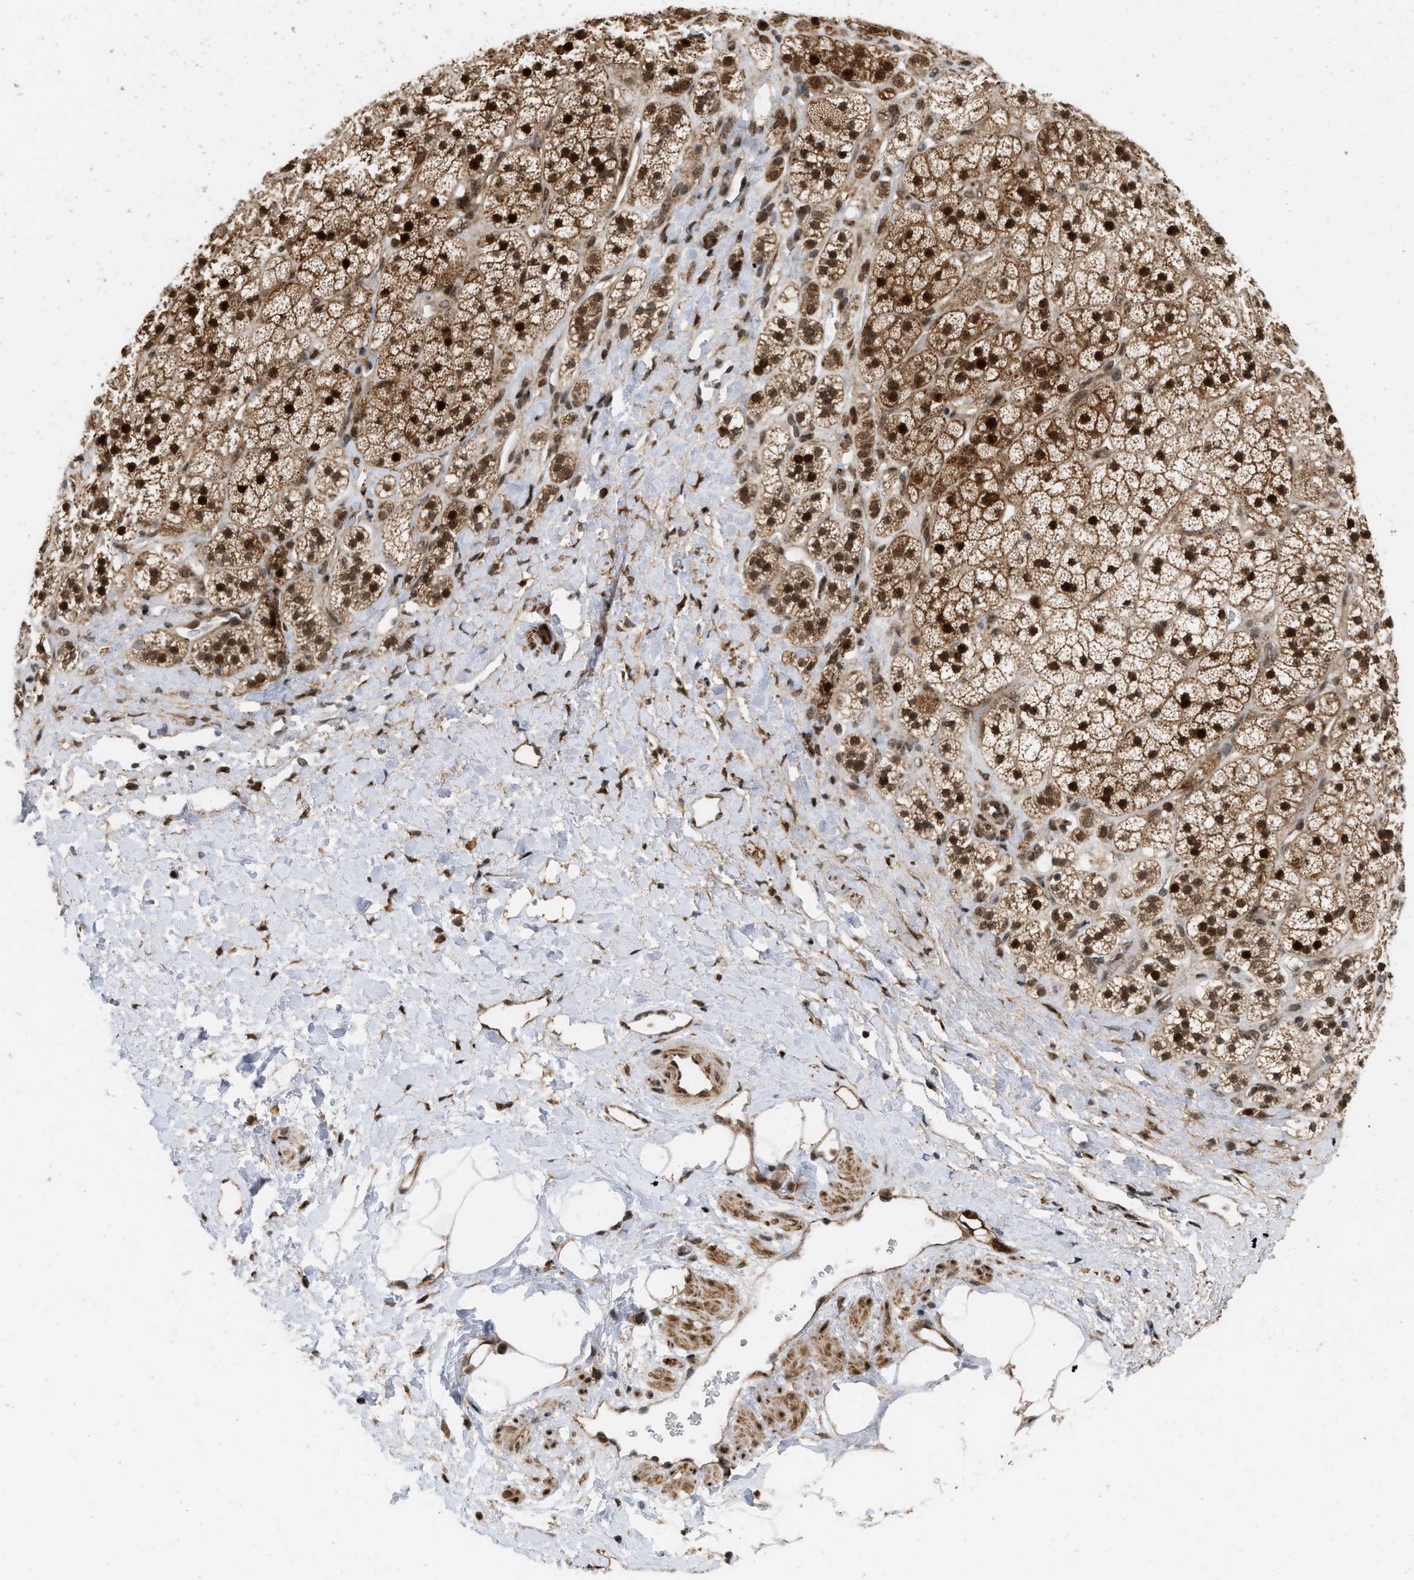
{"staining": {"intensity": "strong", "quantity": ">75%", "location": "cytoplasmic/membranous,nuclear"}, "tissue": "adrenal gland", "cell_type": "Glandular cells", "image_type": "normal", "snomed": [{"axis": "morphology", "description": "Normal tissue, NOS"}, {"axis": "topography", "description": "Adrenal gland"}], "caption": "This is an image of immunohistochemistry staining of benign adrenal gland, which shows strong positivity in the cytoplasmic/membranous,nuclear of glandular cells.", "gene": "ANKRD11", "patient": {"sex": "male", "age": 56}}